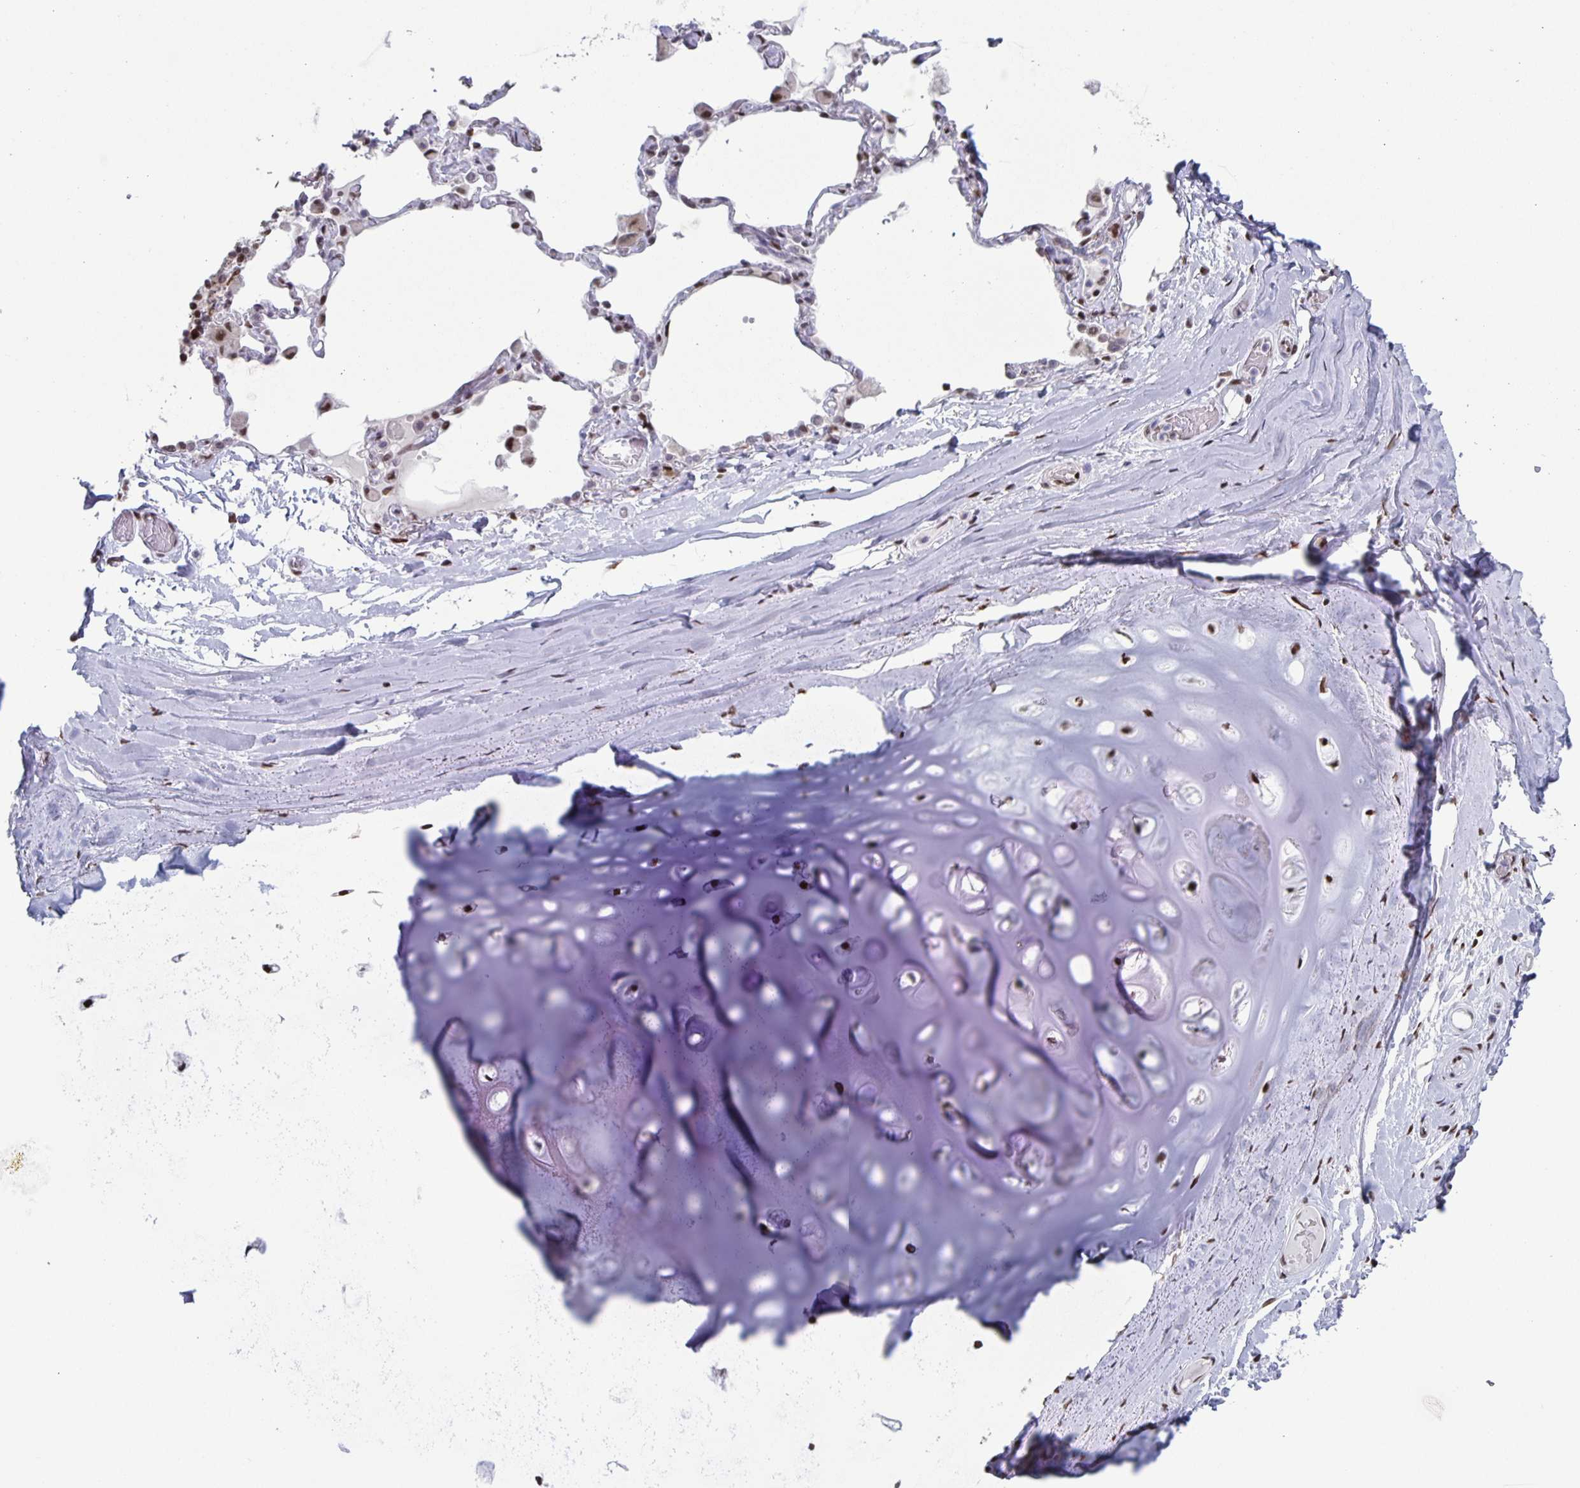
{"staining": {"intensity": "moderate", "quantity": "25%-75%", "location": "nuclear"}, "tissue": "soft tissue", "cell_type": "Chondrocytes", "image_type": "normal", "snomed": [{"axis": "morphology", "description": "Normal tissue, NOS"}, {"axis": "topography", "description": "Cartilage tissue"}, {"axis": "topography", "description": "Bronchus"}], "caption": "Immunohistochemical staining of normal soft tissue displays medium levels of moderate nuclear positivity in approximately 25%-75% of chondrocytes. The staining is performed using DAB (3,3'-diaminobenzidine) brown chromogen to label protein expression. The nuclei are counter-stained blue using hematoxylin.", "gene": "JUND", "patient": {"sex": "male", "age": 64}}